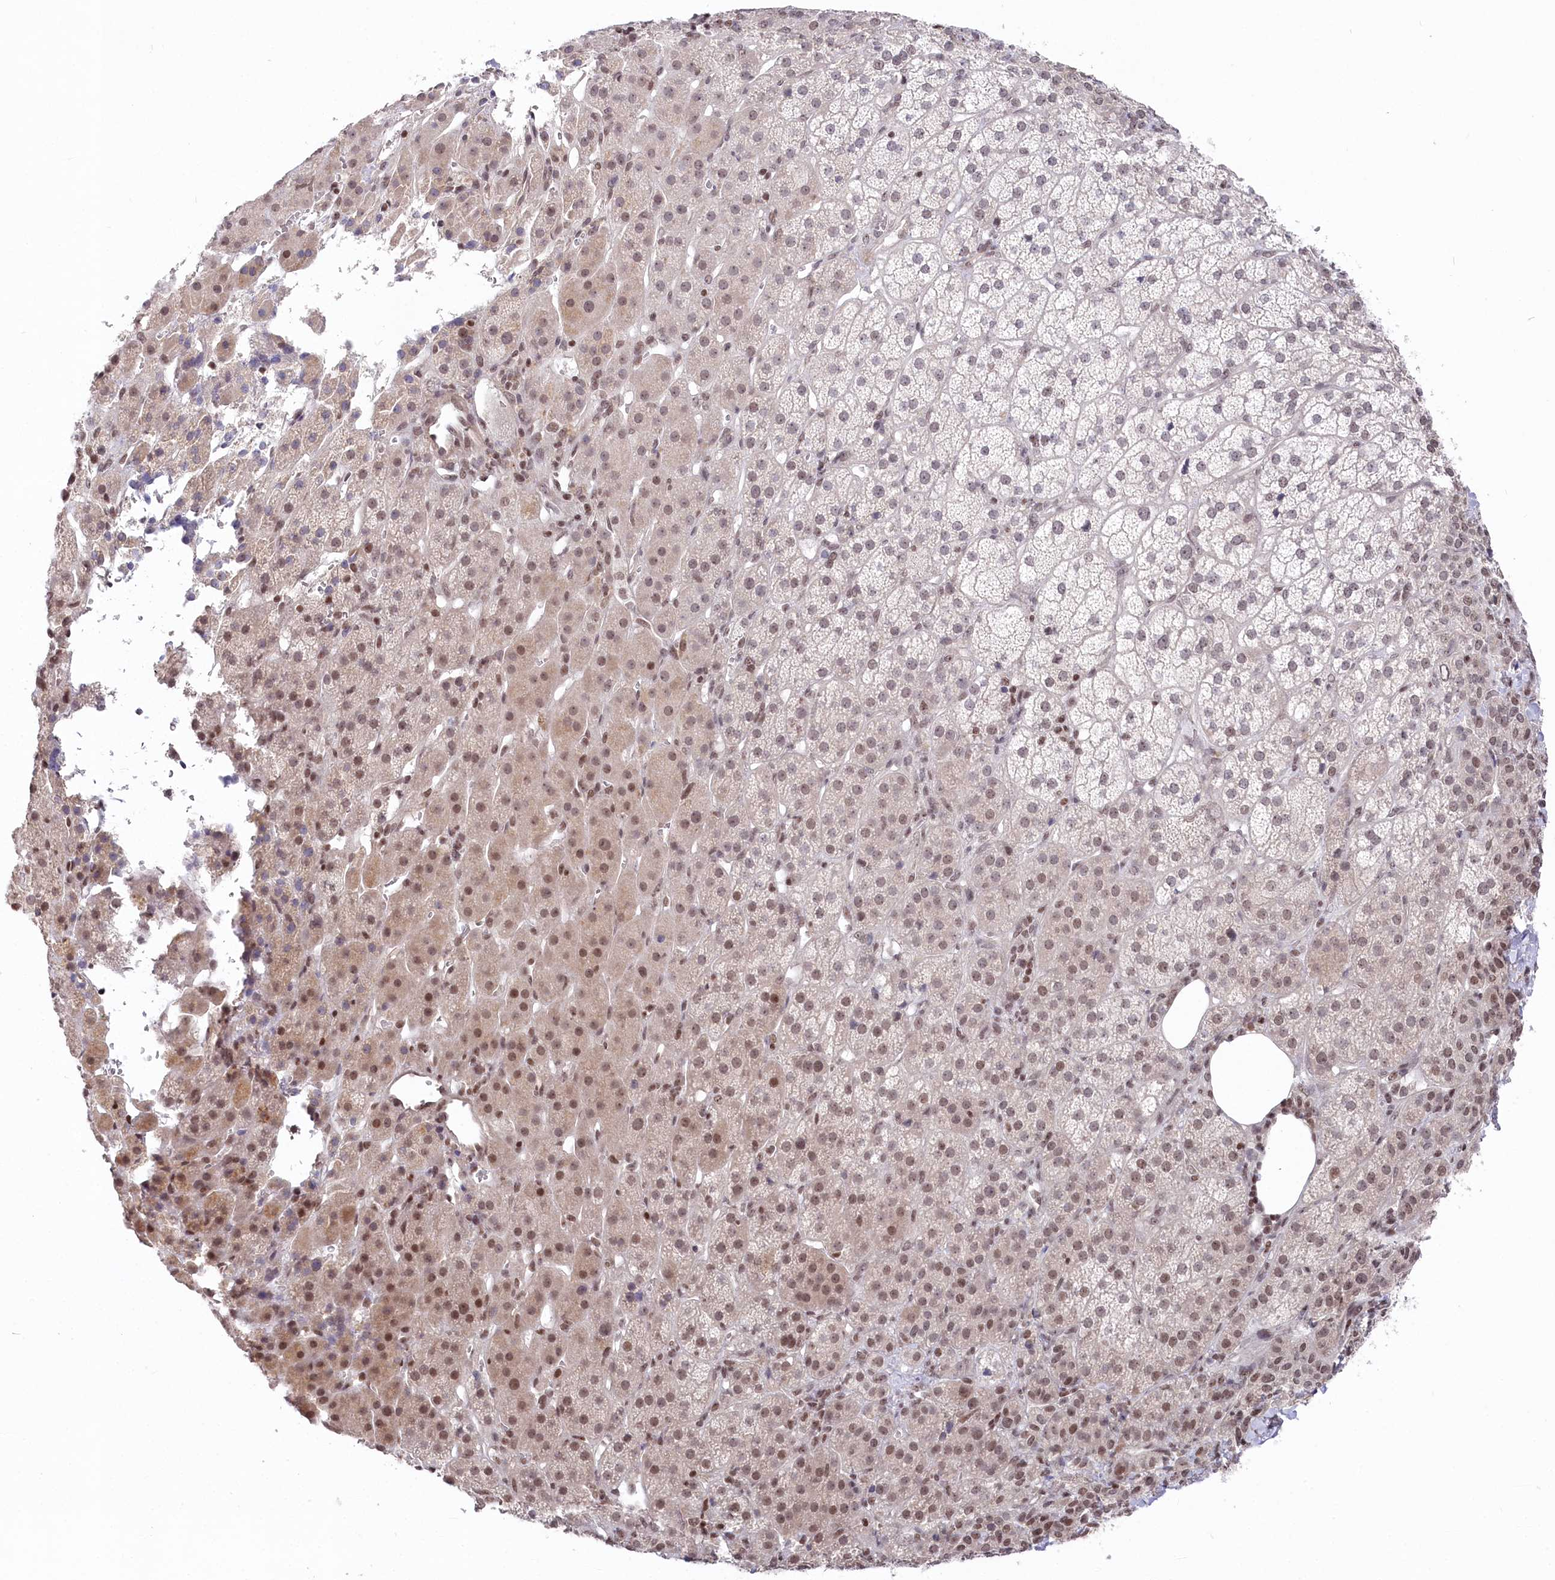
{"staining": {"intensity": "moderate", "quantity": "<25%", "location": "nuclear"}, "tissue": "adrenal gland", "cell_type": "Glandular cells", "image_type": "normal", "snomed": [{"axis": "morphology", "description": "Normal tissue, NOS"}, {"axis": "topography", "description": "Adrenal gland"}], "caption": "Protein staining of unremarkable adrenal gland displays moderate nuclear expression in approximately <25% of glandular cells.", "gene": "CGGBP1", "patient": {"sex": "female", "age": 57}}